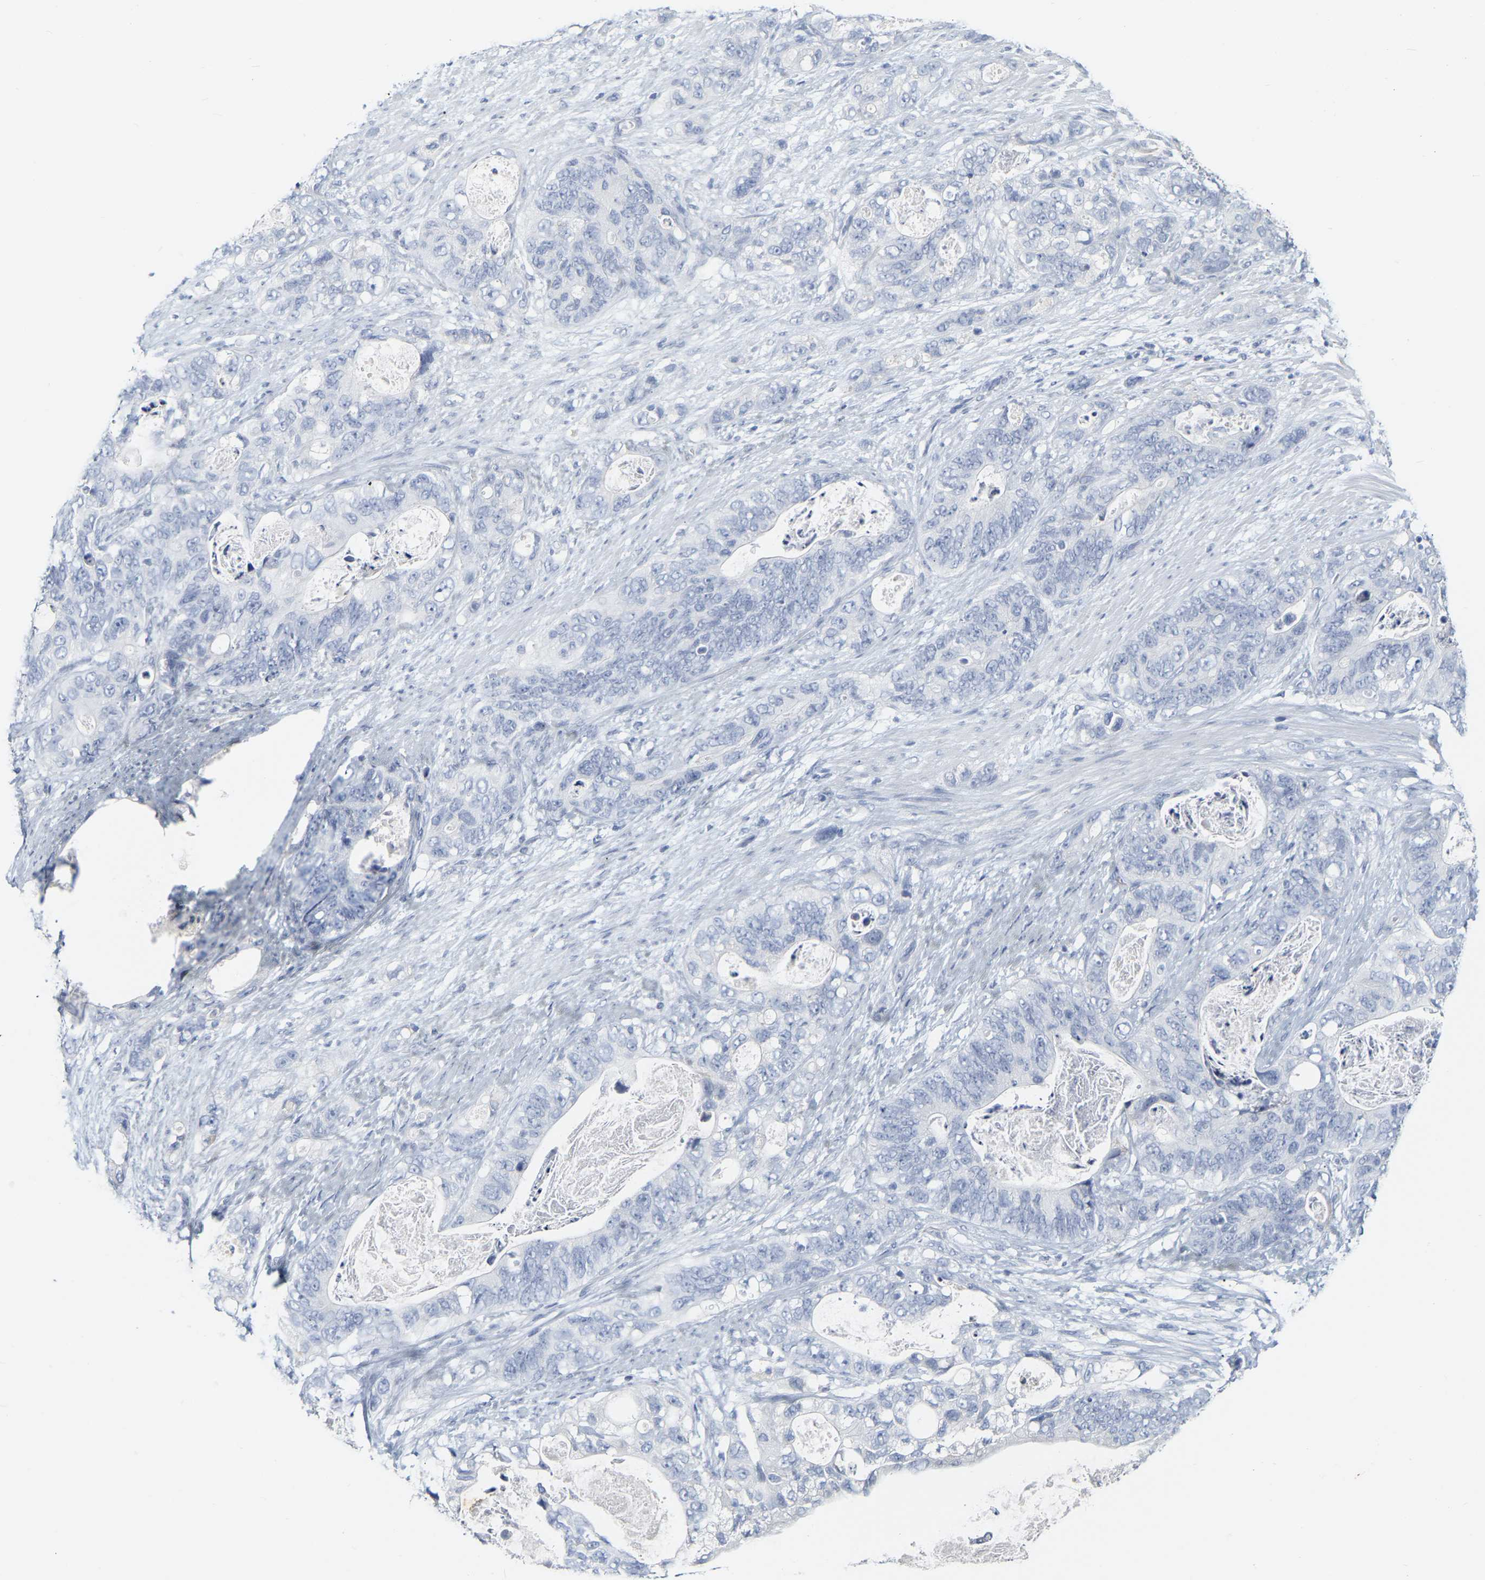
{"staining": {"intensity": "negative", "quantity": "none", "location": "none"}, "tissue": "stomach cancer", "cell_type": "Tumor cells", "image_type": "cancer", "snomed": [{"axis": "morphology", "description": "Normal tissue, NOS"}, {"axis": "morphology", "description": "Adenocarcinoma, NOS"}, {"axis": "topography", "description": "Stomach"}], "caption": "High magnification brightfield microscopy of stomach cancer (adenocarcinoma) stained with DAB (3,3'-diaminobenzidine) (brown) and counterstained with hematoxylin (blue): tumor cells show no significant expression.", "gene": "GNAS", "patient": {"sex": "female", "age": 89}}